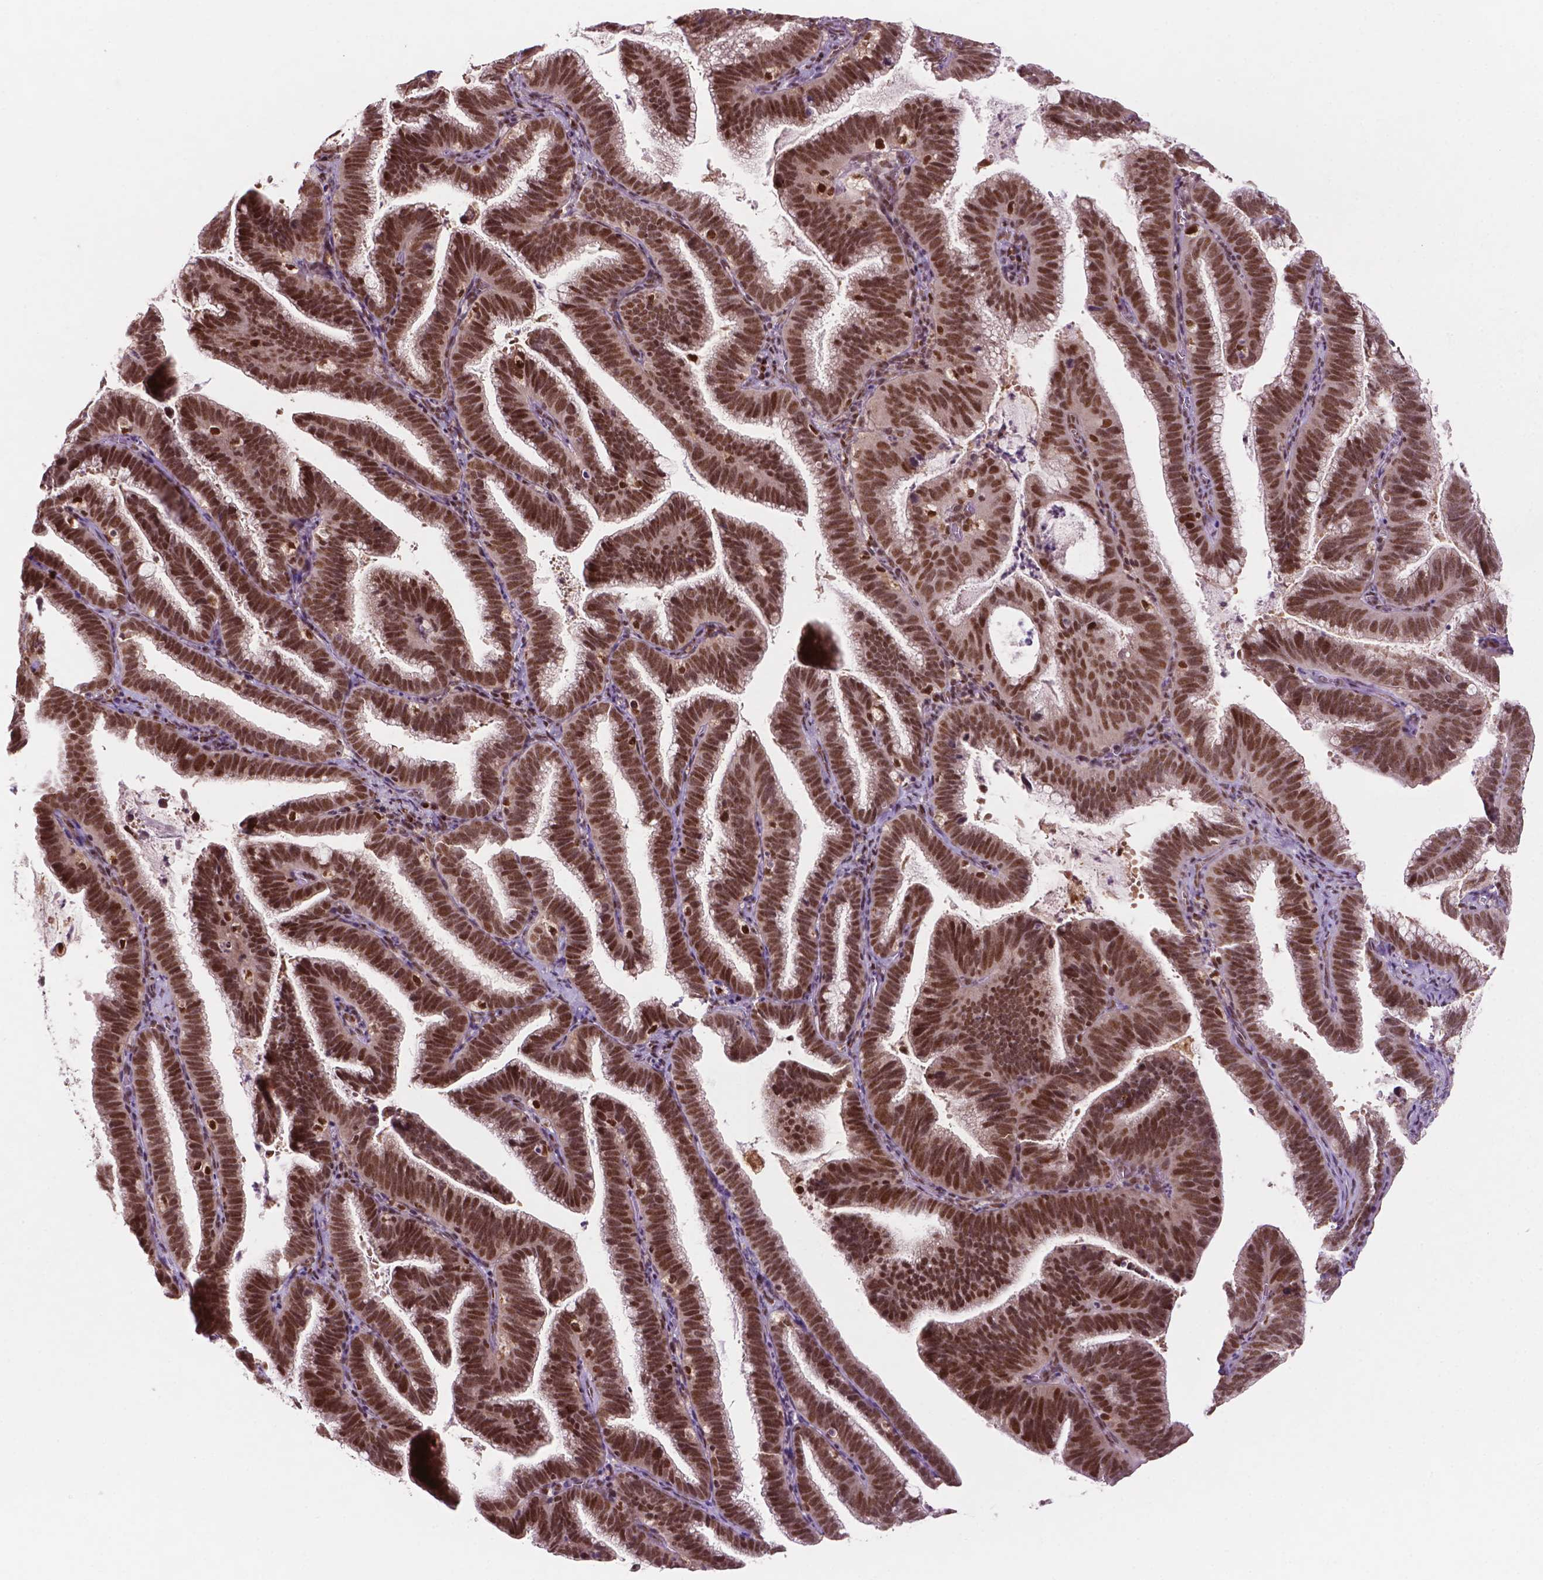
{"staining": {"intensity": "strong", "quantity": ">75%", "location": "nuclear"}, "tissue": "cervical cancer", "cell_type": "Tumor cells", "image_type": "cancer", "snomed": [{"axis": "morphology", "description": "Adenocarcinoma, NOS"}, {"axis": "topography", "description": "Cervix"}], "caption": "Immunohistochemical staining of cervical cancer displays high levels of strong nuclear staining in approximately >75% of tumor cells.", "gene": "PER2", "patient": {"sex": "female", "age": 61}}